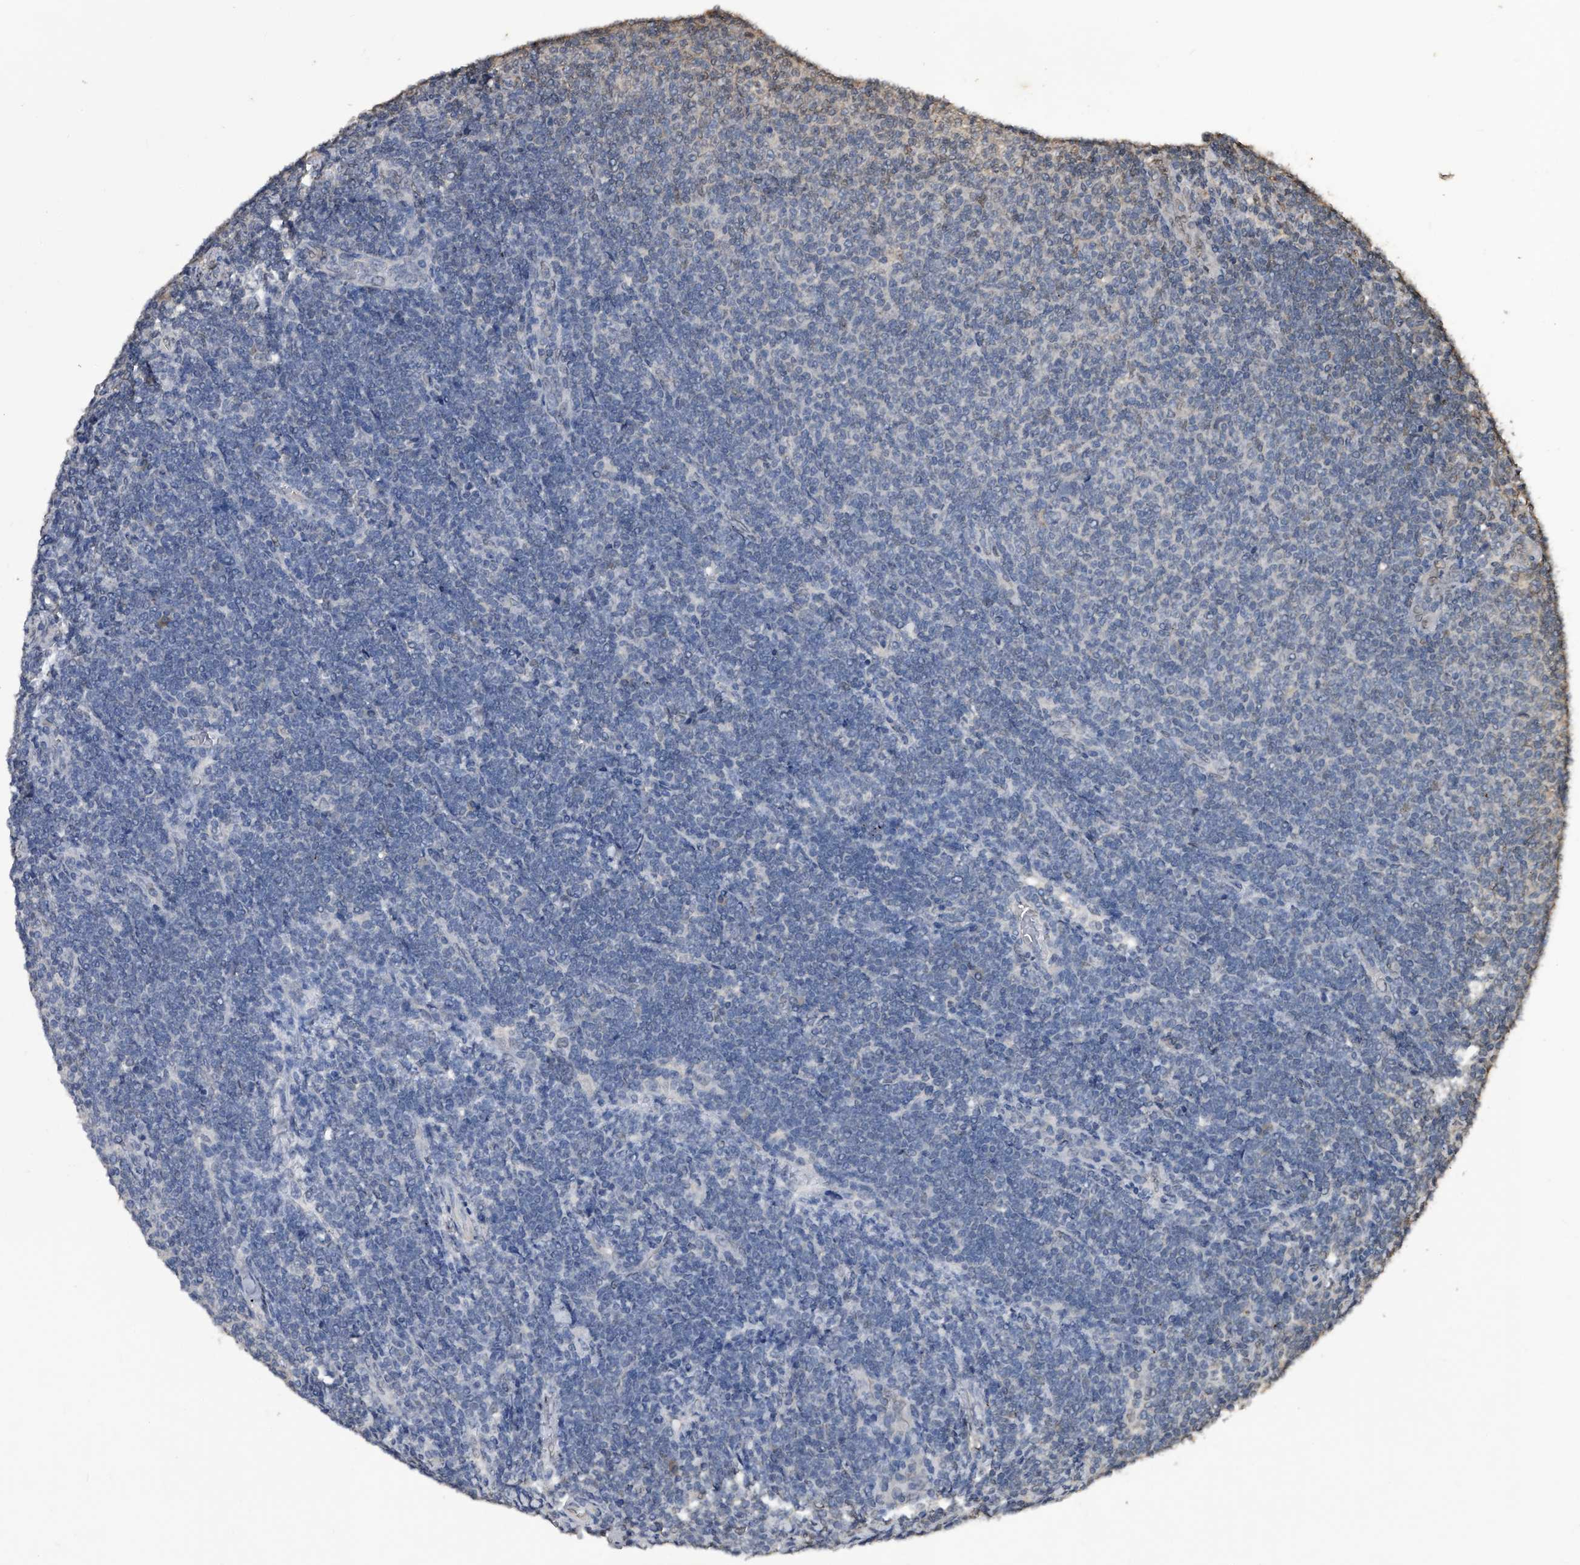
{"staining": {"intensity": "negative", "quantity": "none", "location": "none"}, "tissue": "lymphoma", "cell_type": "Tumor cells", "image_type": "cancer", "snomed": [{"axis": "morphology", "description": "Malignant lymphoma, non-Hodgkin's type, Low grade"}, {"axis": "topography", "description": "Lymph node"}], "caption": "Protein analysis of malignant lymphoma, non-Hodgkin's type (low-grade) displays no significant positivity in tumor cells.", "gene": "FBXL4", "patient": {"sex": "male", "age": 66}}